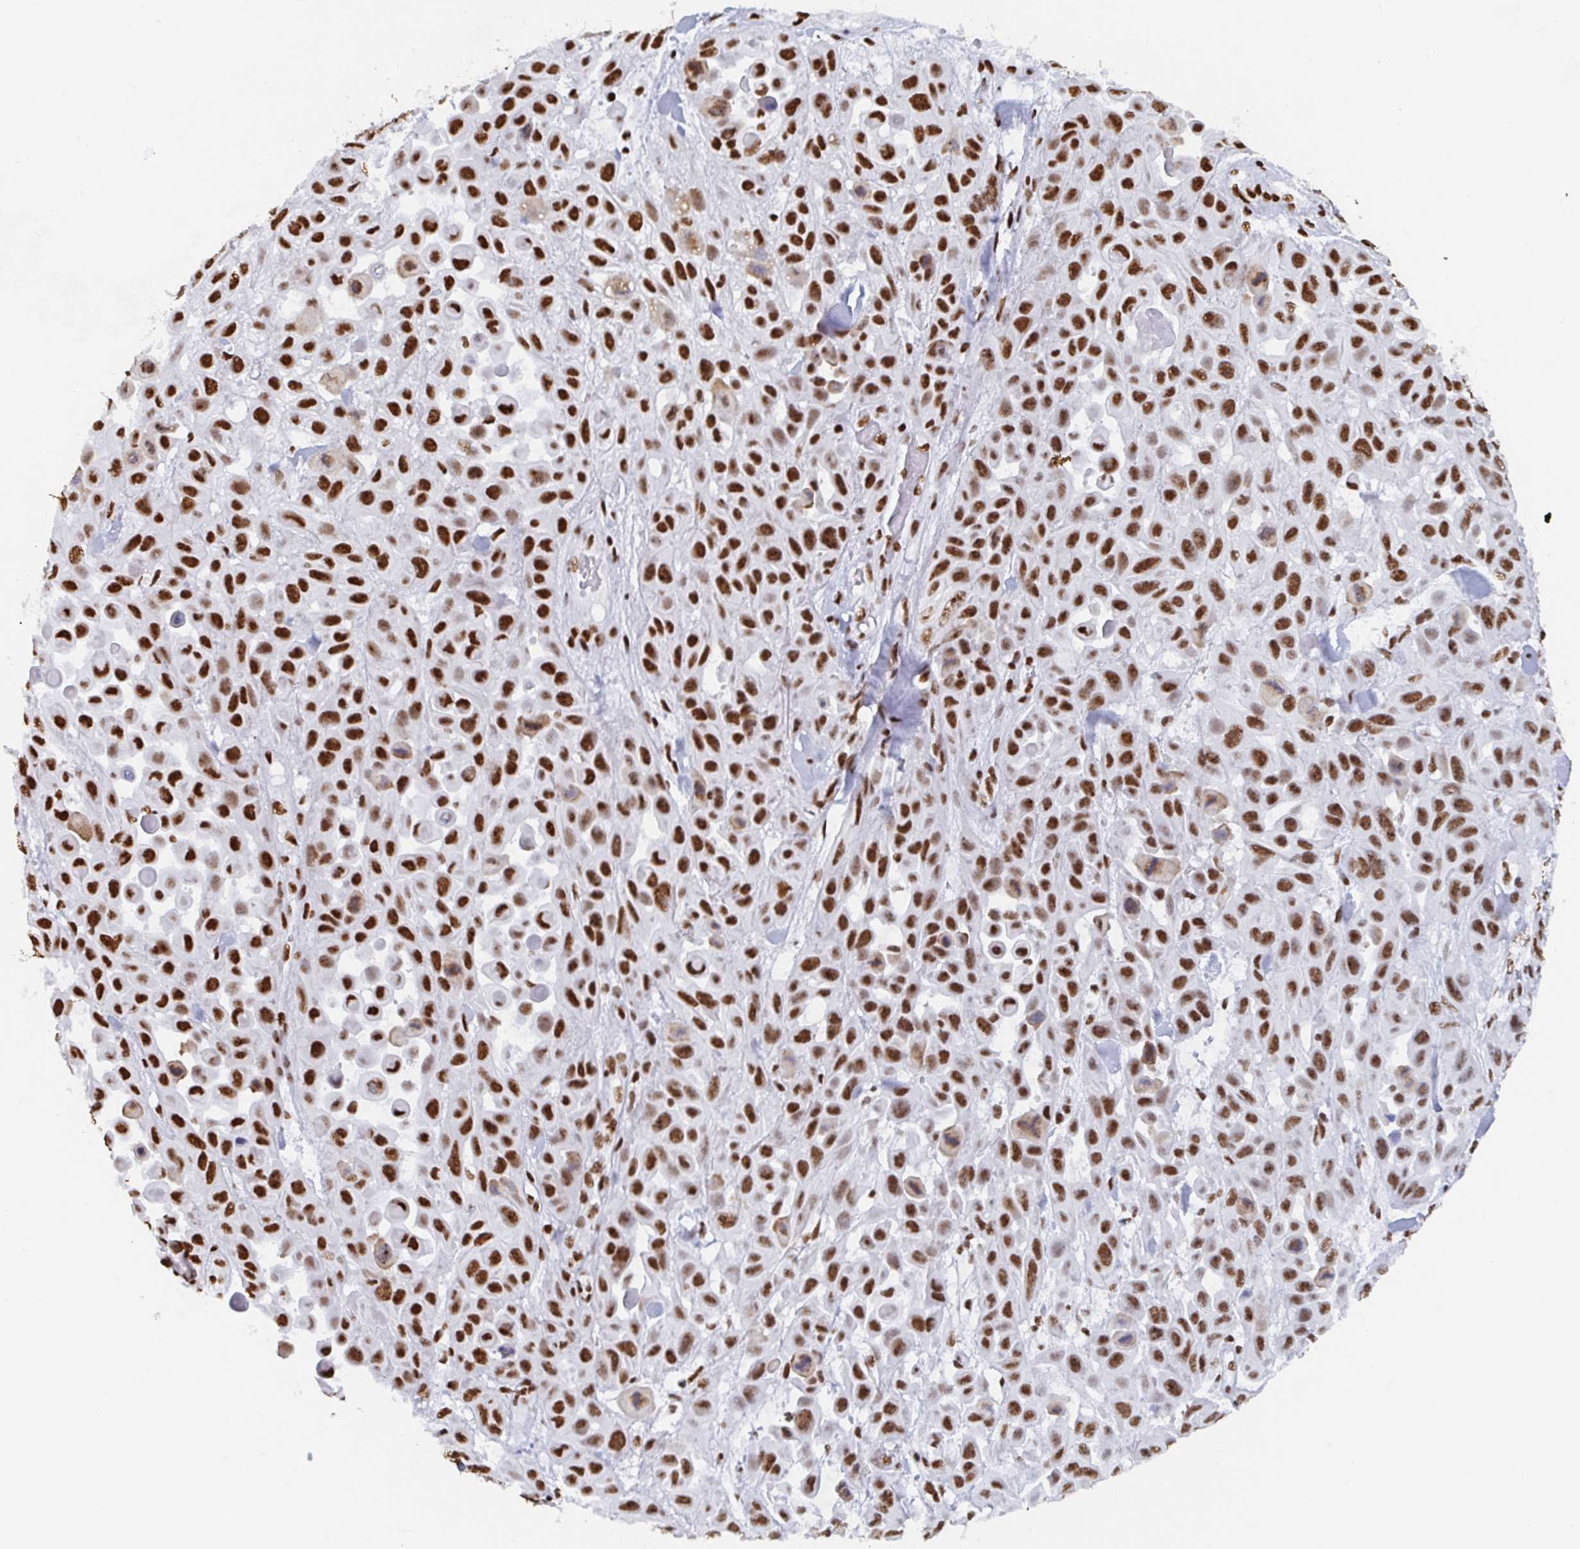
{"staining": {"intensity": "strong", "quantity": ">75%", "location": "nuclear"}, "tissue": "skin cancer", "cell_type": "Tumor cells", "image_type": "cancer", "snomed": [{"axis": "morphology", "description": "Squamous cell carcinoma, NOS"}, {"axis": "topography", "description": "Skin"}], "caption": "An IHC micrograph of neoplastic tissue is shown. Protein staining in brown shows strong nuclear positivity in skin cancer within tumor cells.", "gene": "EWSR1", "patient": {"sex": "male", "age": 81}}